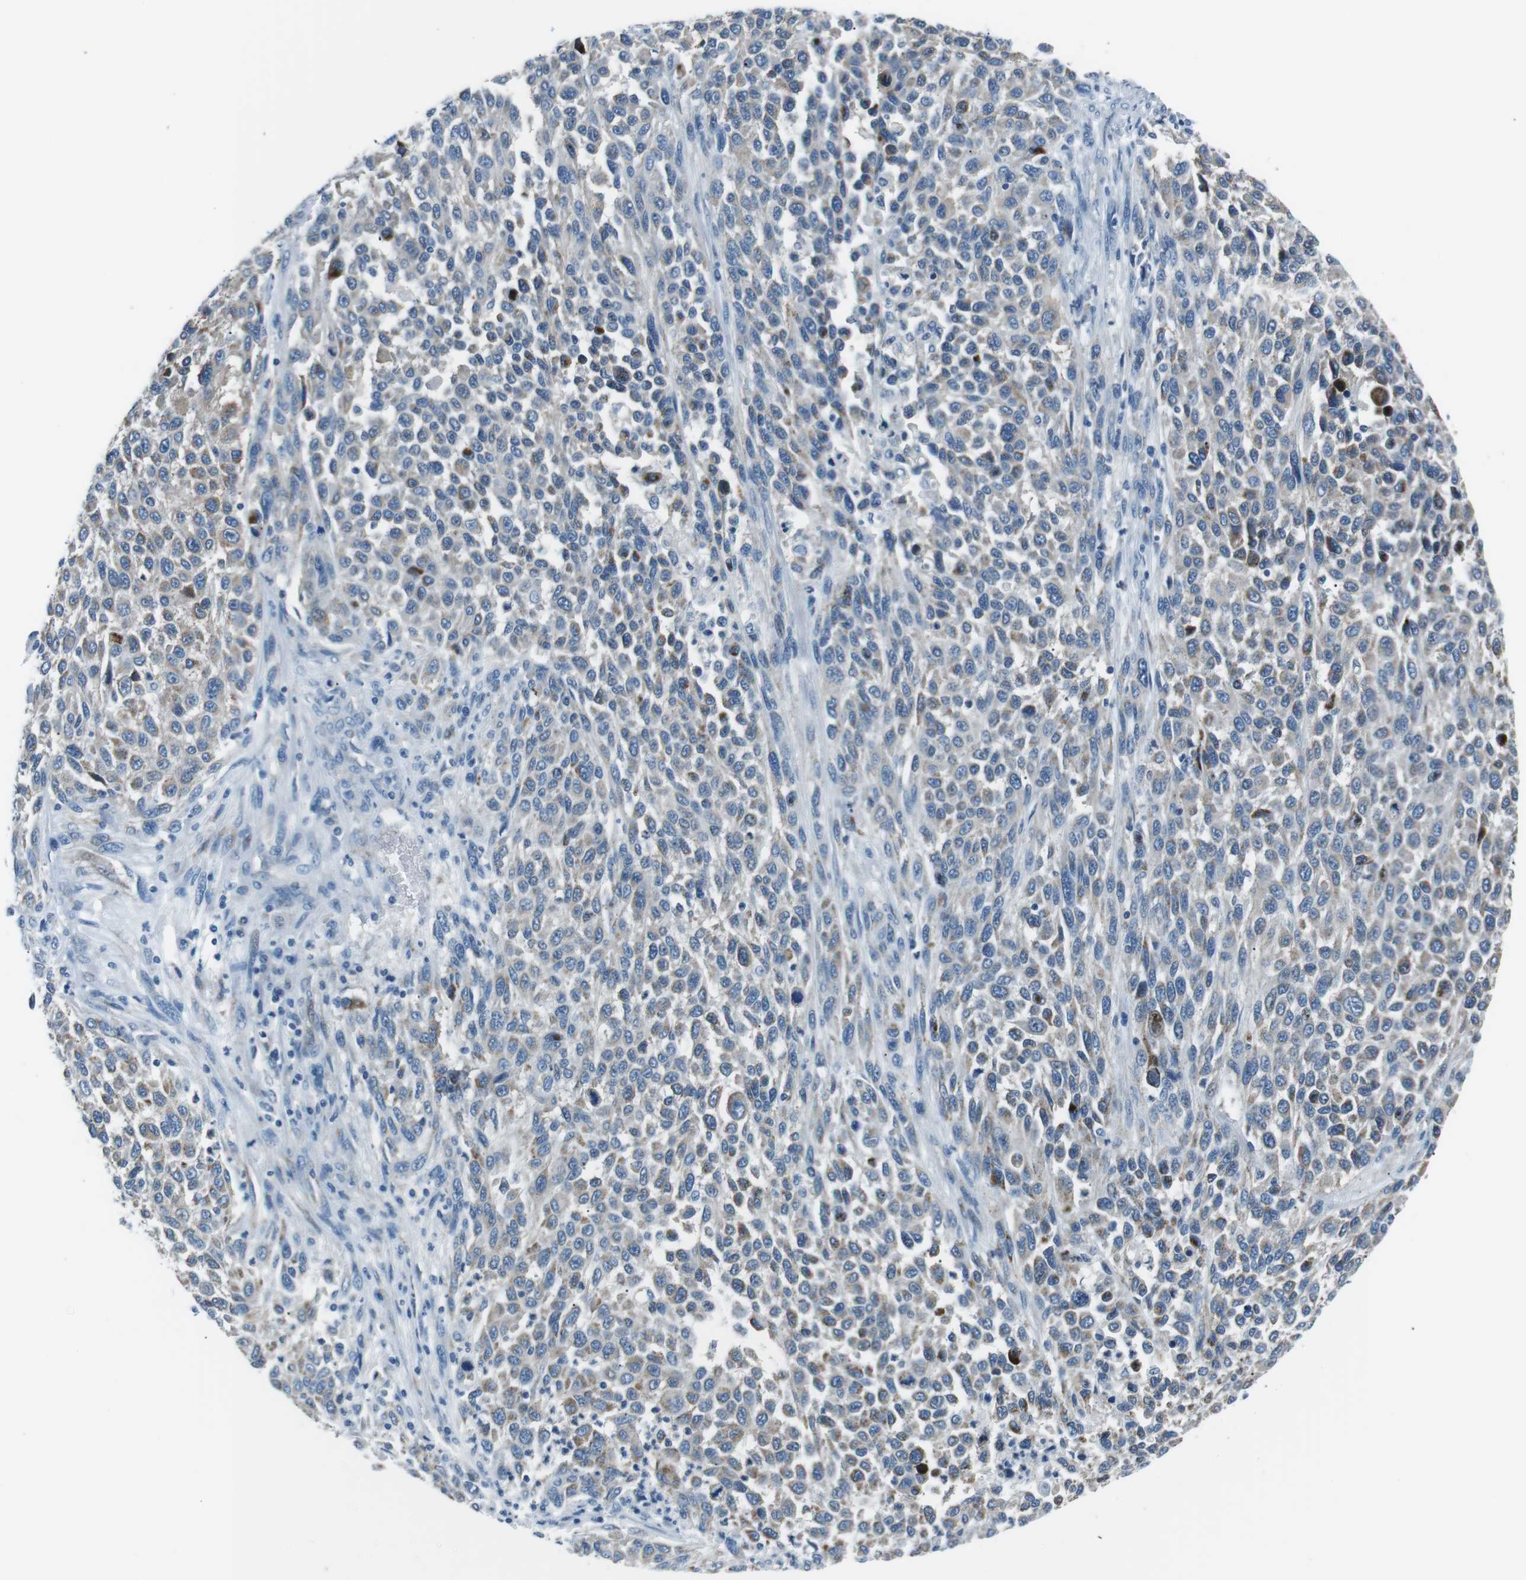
{"staining": {"intensity": "weak", "quantity": "<25%", "location": "cytoplasmic/membranous"}, "tissue": "melanoma", "cell_type": "Tumor cells", "image_type": "cancer", "snomed": [{"axis": "morphology", "description": "Malignant melanoma, Metastatic site"}, {"axis": "topography", "description": "Lymph node"}], "caption": "Tumor cells show no significant protein positivity in melanoma. Nuclei are stained in blue.", "gene": "CSF2RA", "patient": {"sex": "male", "age": 61}}